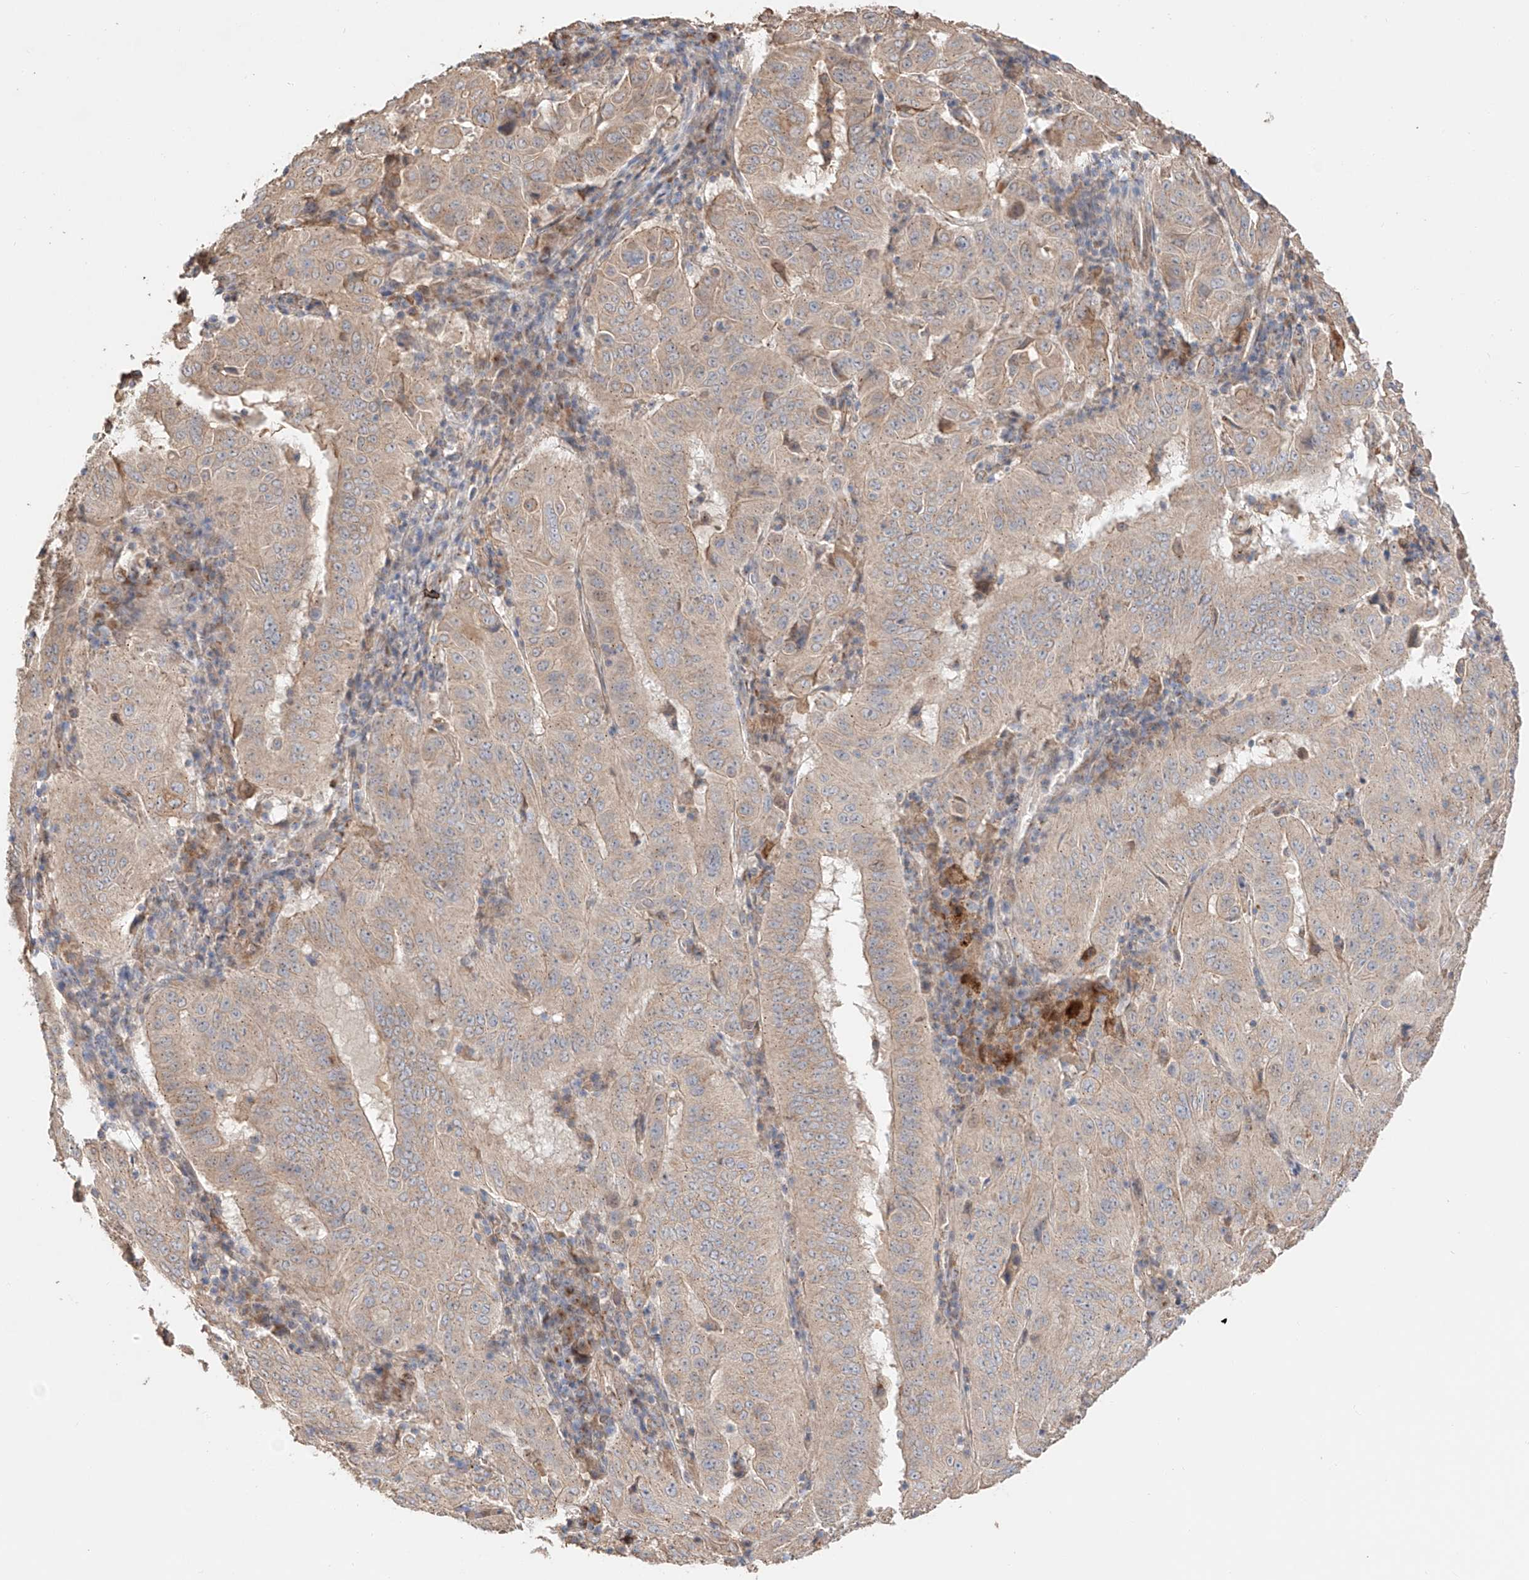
{"staining": {"intensity": "weak", "quantity": "25%-75%", "location": "cytoplasmic/membranous"}, "tissue": "pancreatic cancer", "cell_type": "Tumor cells", "image_type": "cancer", "snomed": [{"axis": "morphology", "description": "Adenocarcinoma, NOS"}, {"axis": "topography", "description": "Pancreas"}], "caption": "Protein staining reveals weak cytoplasmic/membranous expression in approximately 25%-75% of tumor cells in pancreatic adenocarcinoma.", "gene": "MOSPD1", "patient": {"sex": "male", "age": 63}}